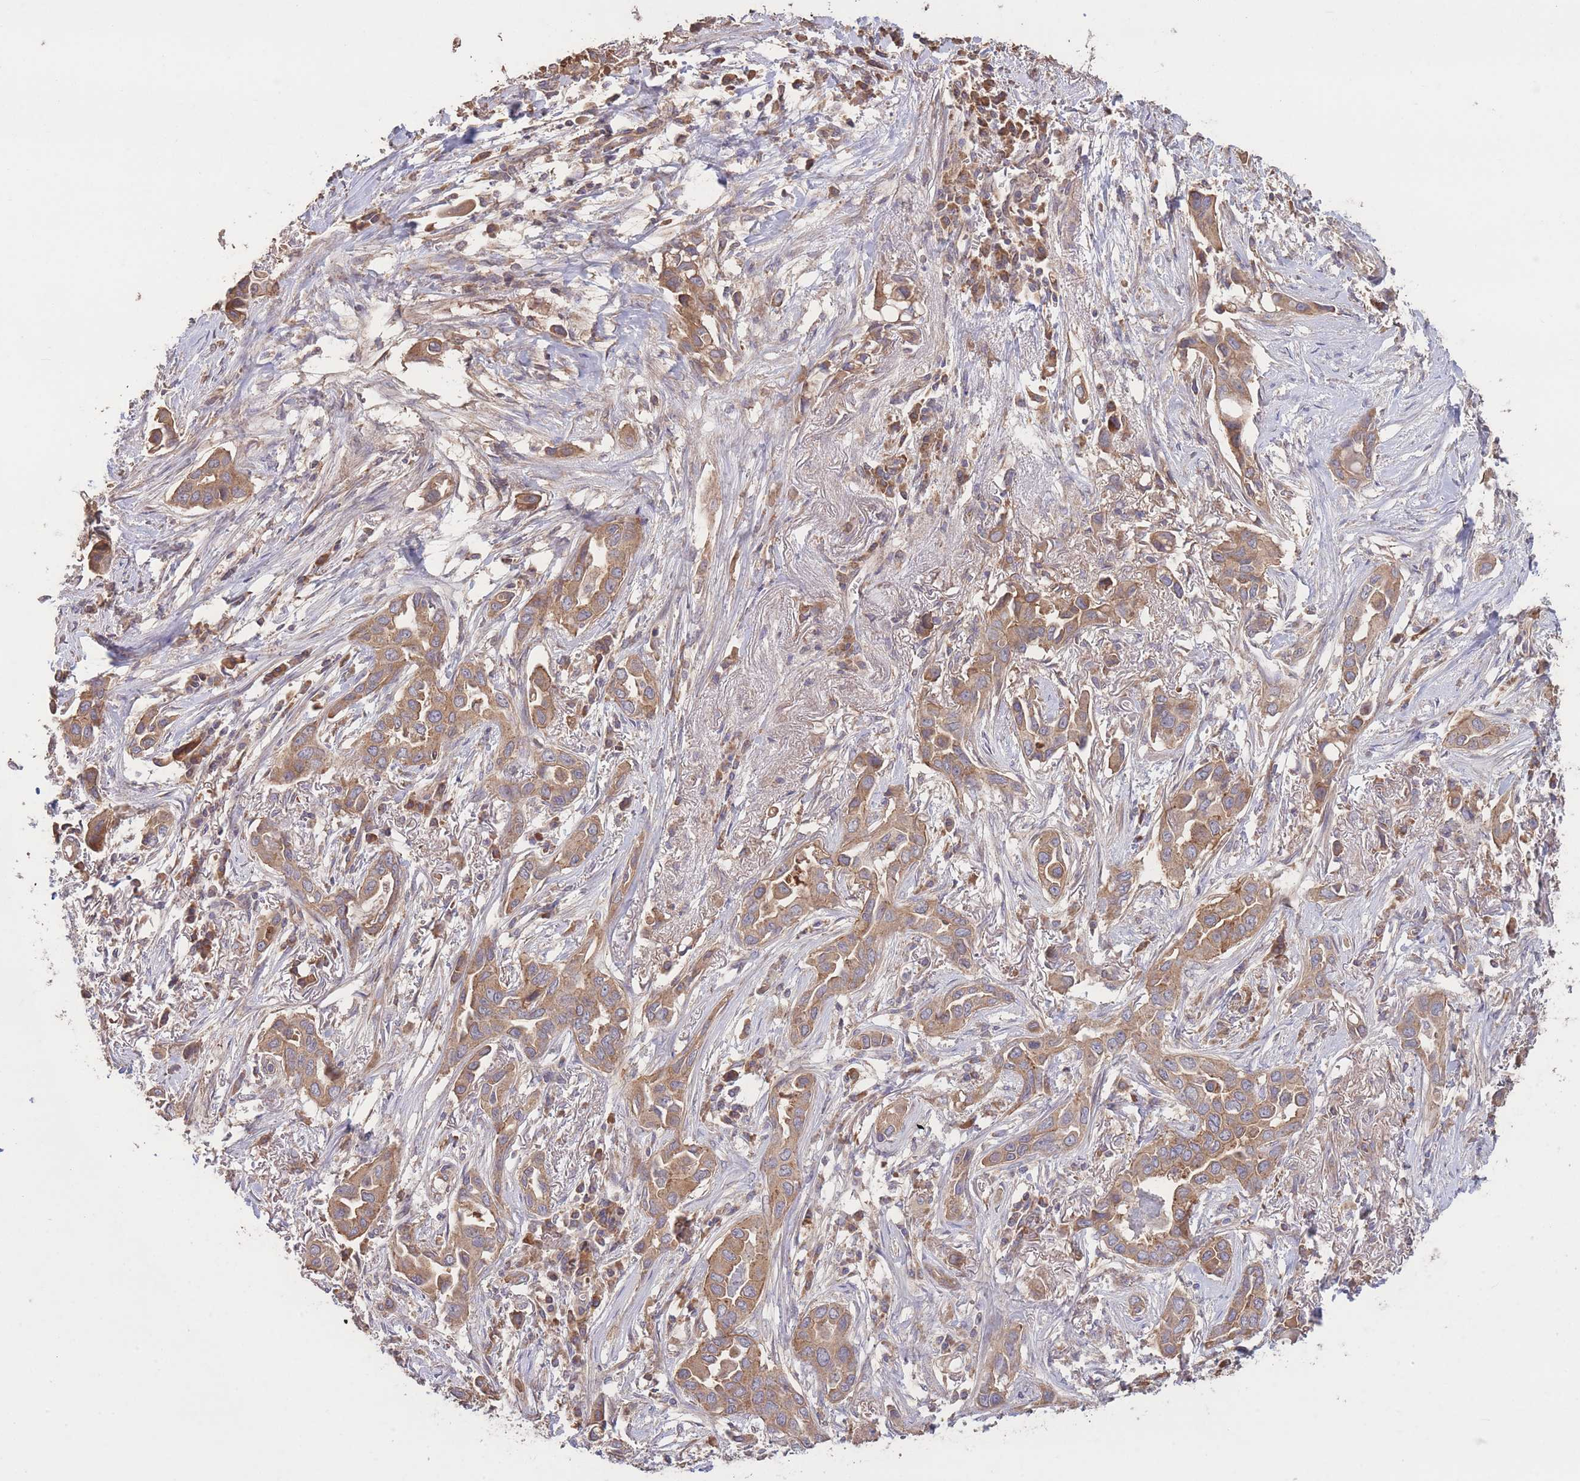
{"staining": {"intensity": "moderate", "quantity": ">75%", "location": "cytoplasmic/membranous"}, "tissue": "lung cancer", "cell_type": "Tumor cells", "image_type": "cancer", "snomed": [{"axis": "morphology", "description": "Adenocarcinoma, NOS"}, {"axis": "topography", "description": "Lung"}], "caption": "The micrograph shows a brown stain indicating the presence of a protein in the cytoplasmic/membranous of tumor cells in lung cancer (adenocarcinoma). Using DAB (brown) and hematoxylin (blue) stains, captured at high magnification using brightfield microscopy.", "gene": "EEF1AKMT1", "patient": {"sex": "female", "age": 76}}